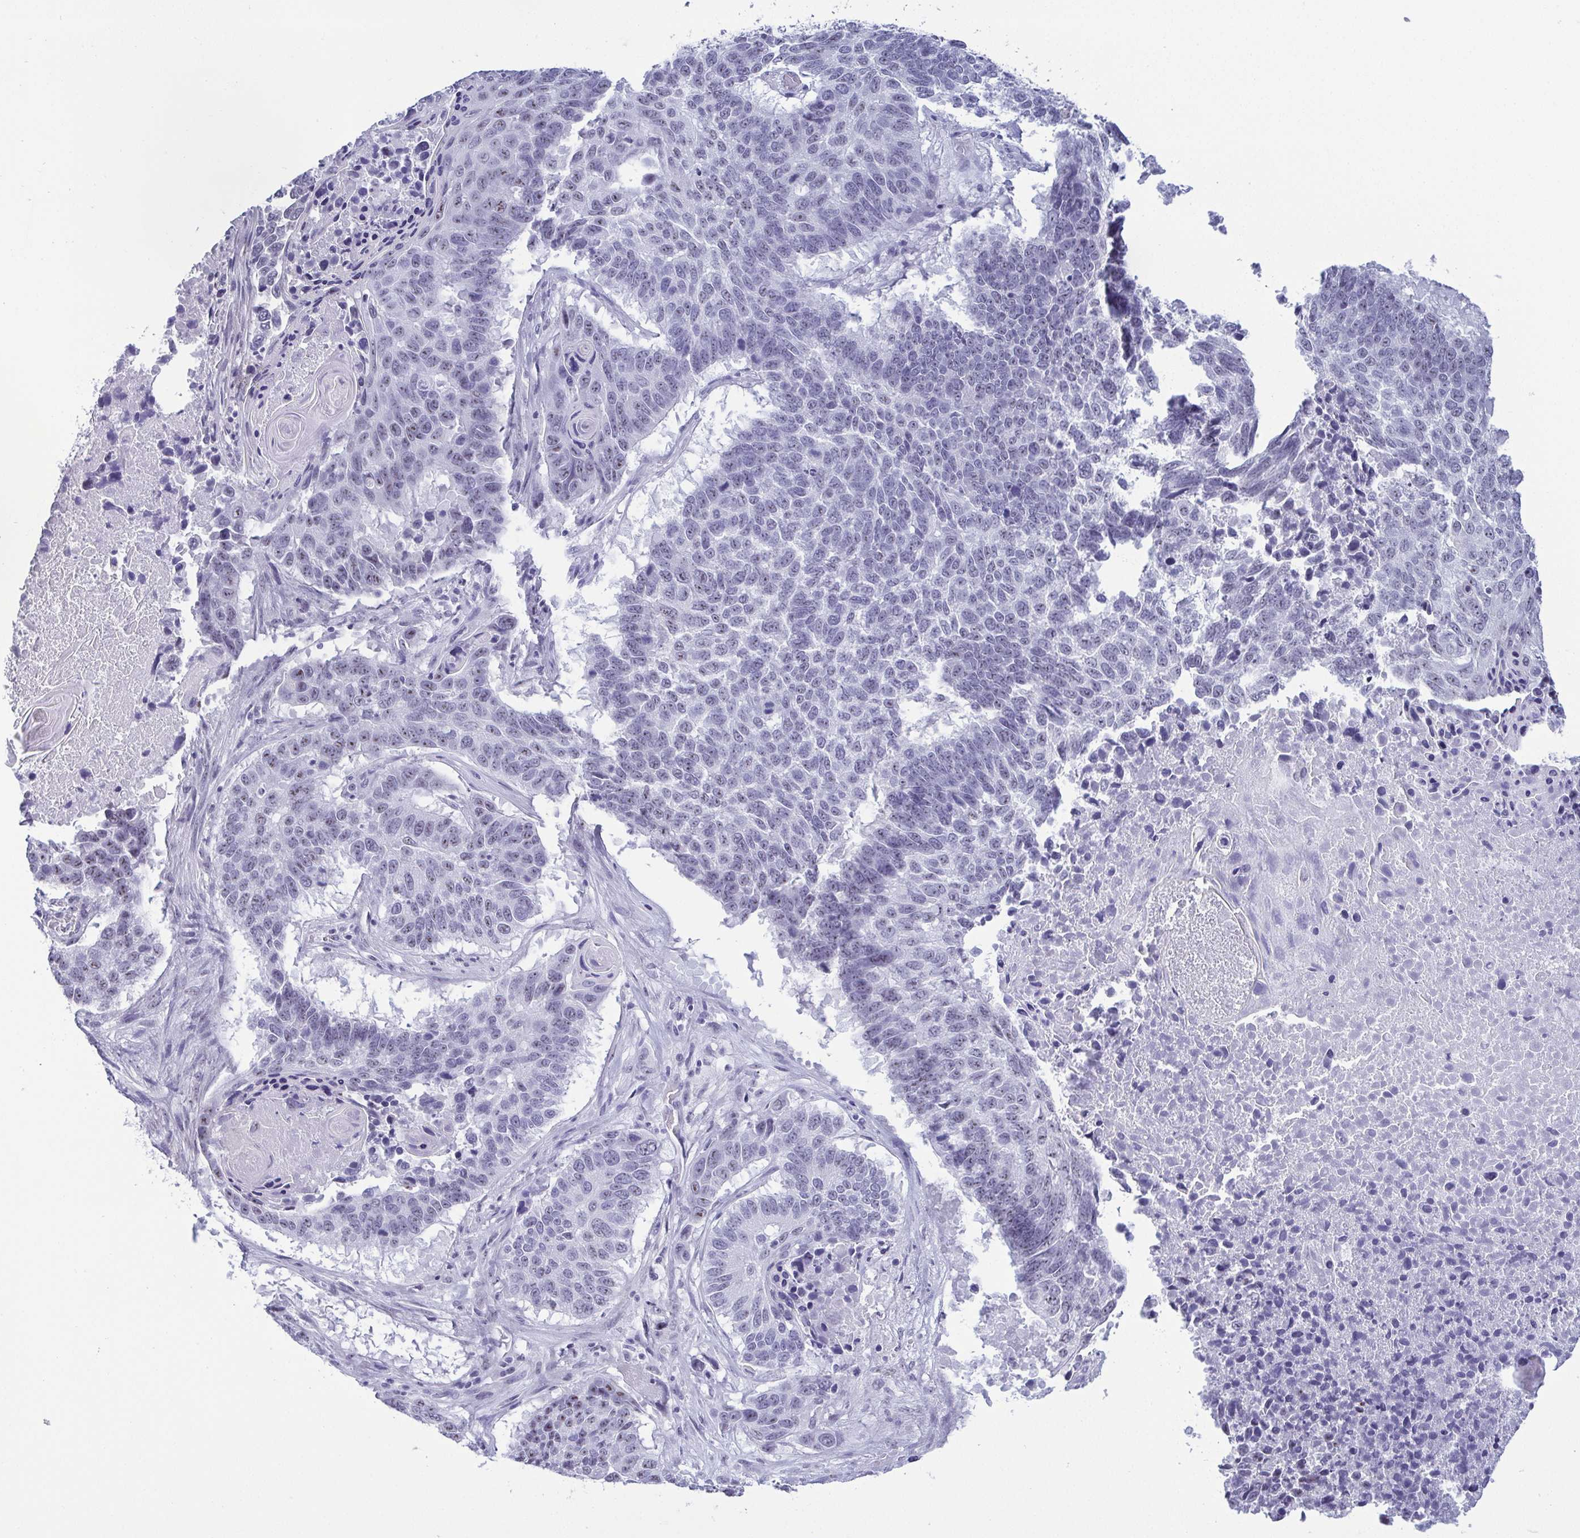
{"staining": {"intensity": "negative", "quantity": "none", "location": "none"}, "tissue": "lung cancer", "cell_type": "Tumor cells", "image_type": "cancer", "snomed": [{"axis": "morphology", "description": "Squamous cell carcinoma, NOS"}, {"axis": "topography", "description": "Lung"}], "caption": "Immunohistochemical staining of human lung cancer reveals no significant positivity in tumor cells.", "gene": "BZW1", "patient": {"sex": "male", "age": 73}}